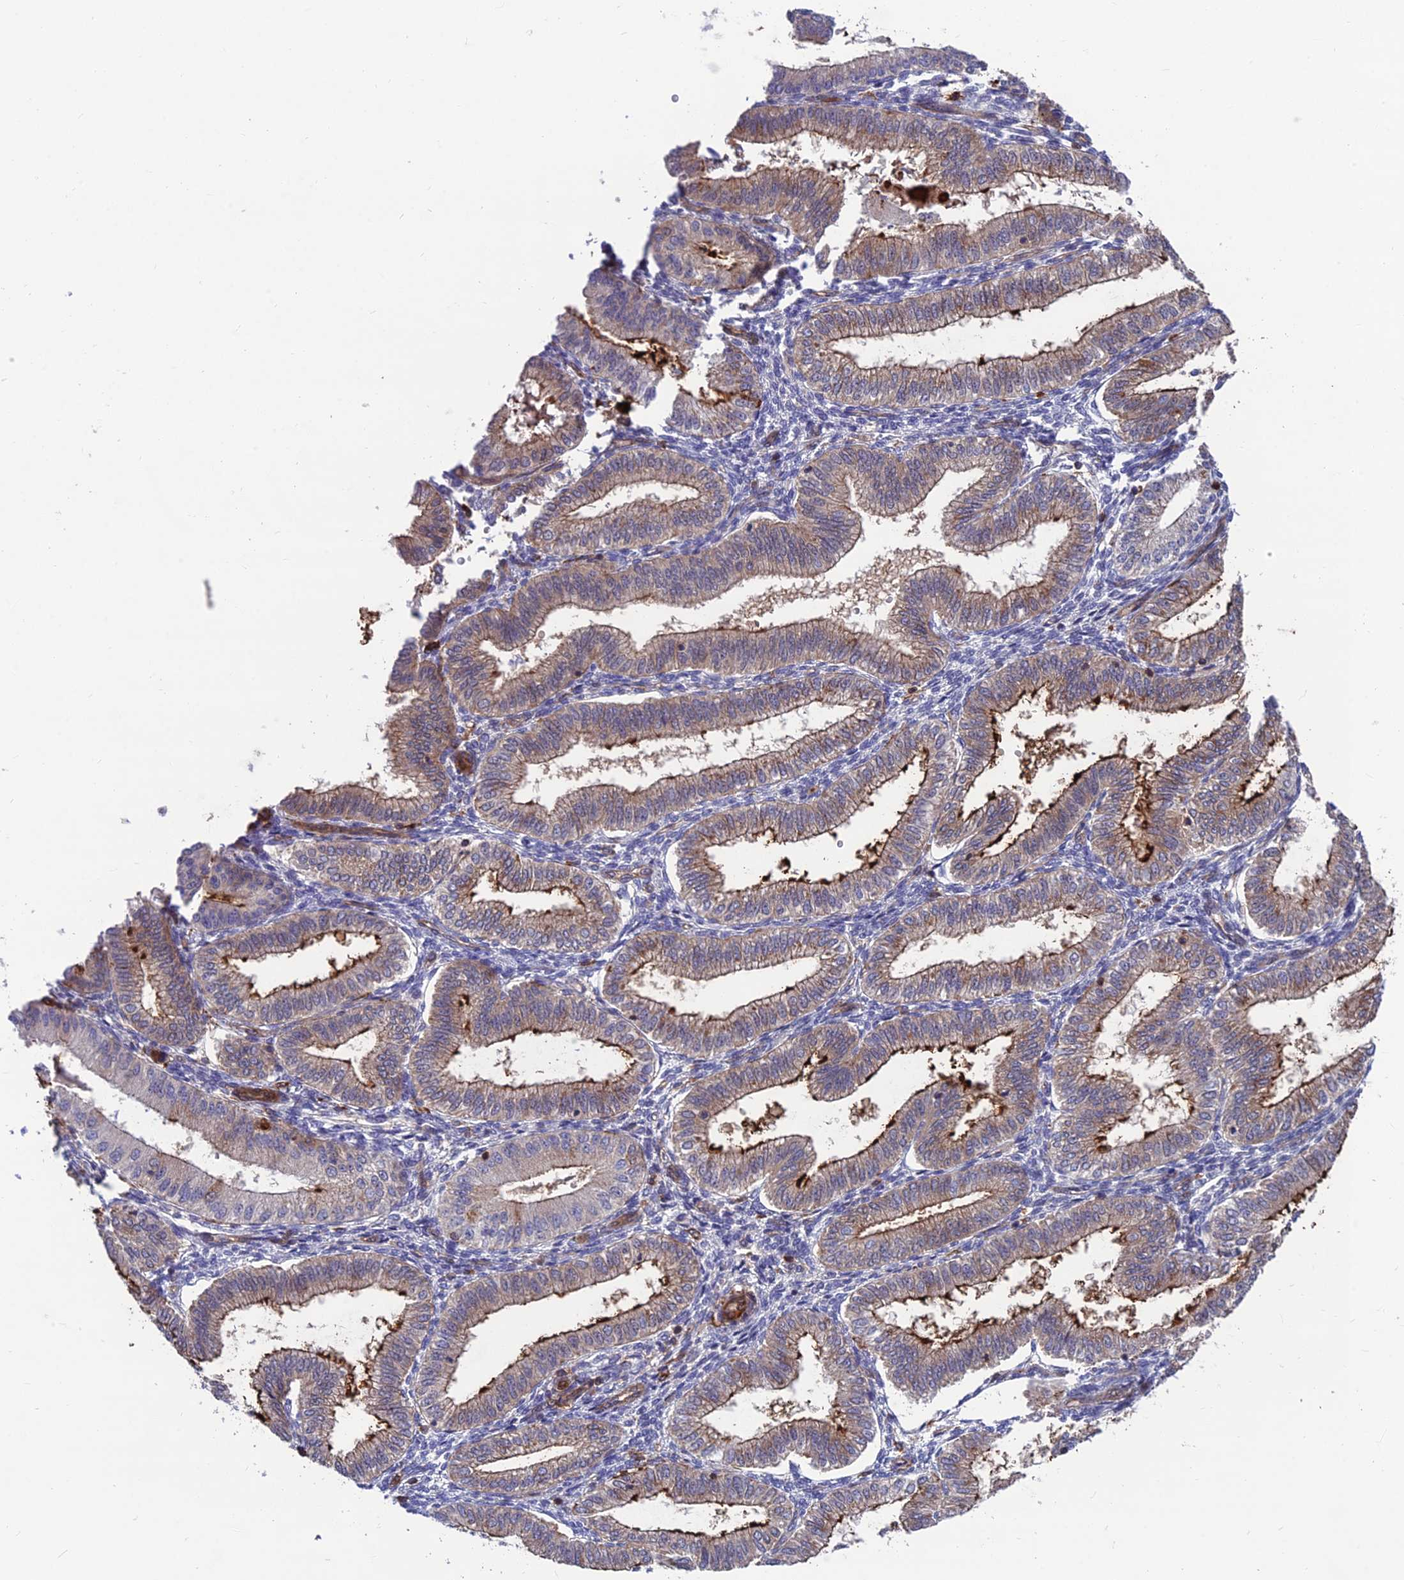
{"staining": {"intensity": "negative", "quantity": "none", "location": "none"}, "tissue": "endometrium", "cell_type": "Cells in endometrial stroma", "image_type": "normal", "snomed": [{"axis": "morphology", "description": "Normal tissue, NOS"}, {"axis": "topography", "description": "Endometrium"}], "caption": "Histopathology image shows no significant protein positivity in cells in endometrial stroma of normal endometrium. (DAB immunohistochemistry (IHC), high magnification).", "gene": "RTN4RL1", "patient": {"sex": "female", "age": 39}}